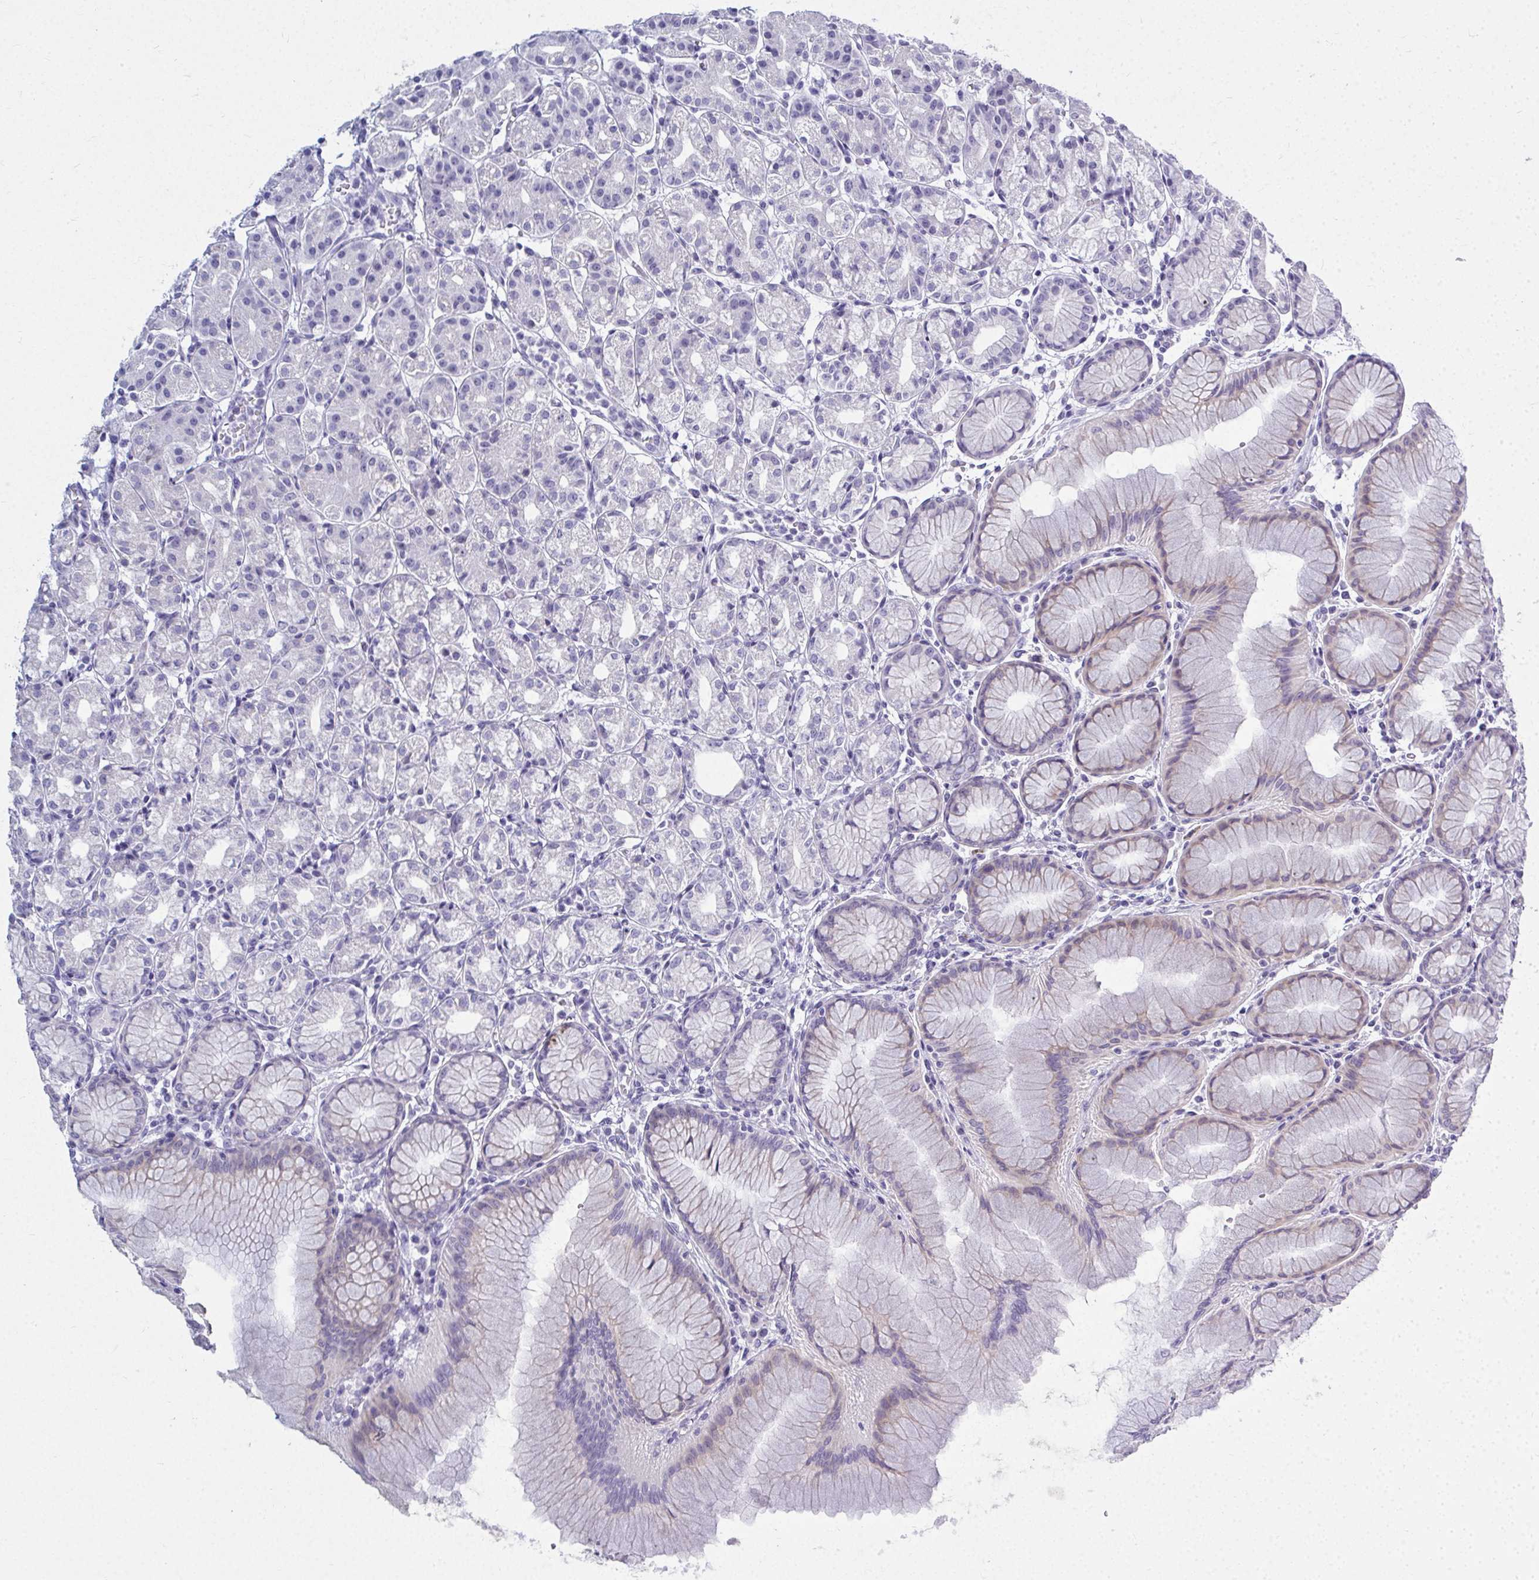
{"staining": {"intensity": "weak", "quantity": "<25%", "location": "cytoplasmic/membranous"}, "tissue": "stomach", "cell_type": "Glandular cells", "image_type": "normal", "snomed": [{"axis": "morphology", "description": "Normal tissue, NOS"}, {"axis": "topography", "description": "Stomach"}], "caption": "DAB immunohistochemical staining of unremarkable stomach shows no significant staining in glandular cells. The staining is performed using DAB (3,3'-diaminobenzidine) brown chromogen with nuclei counter-stained in using hematoxylin.", "gene": "QDPR", "patient": {"sex": "female", "age": 57}}